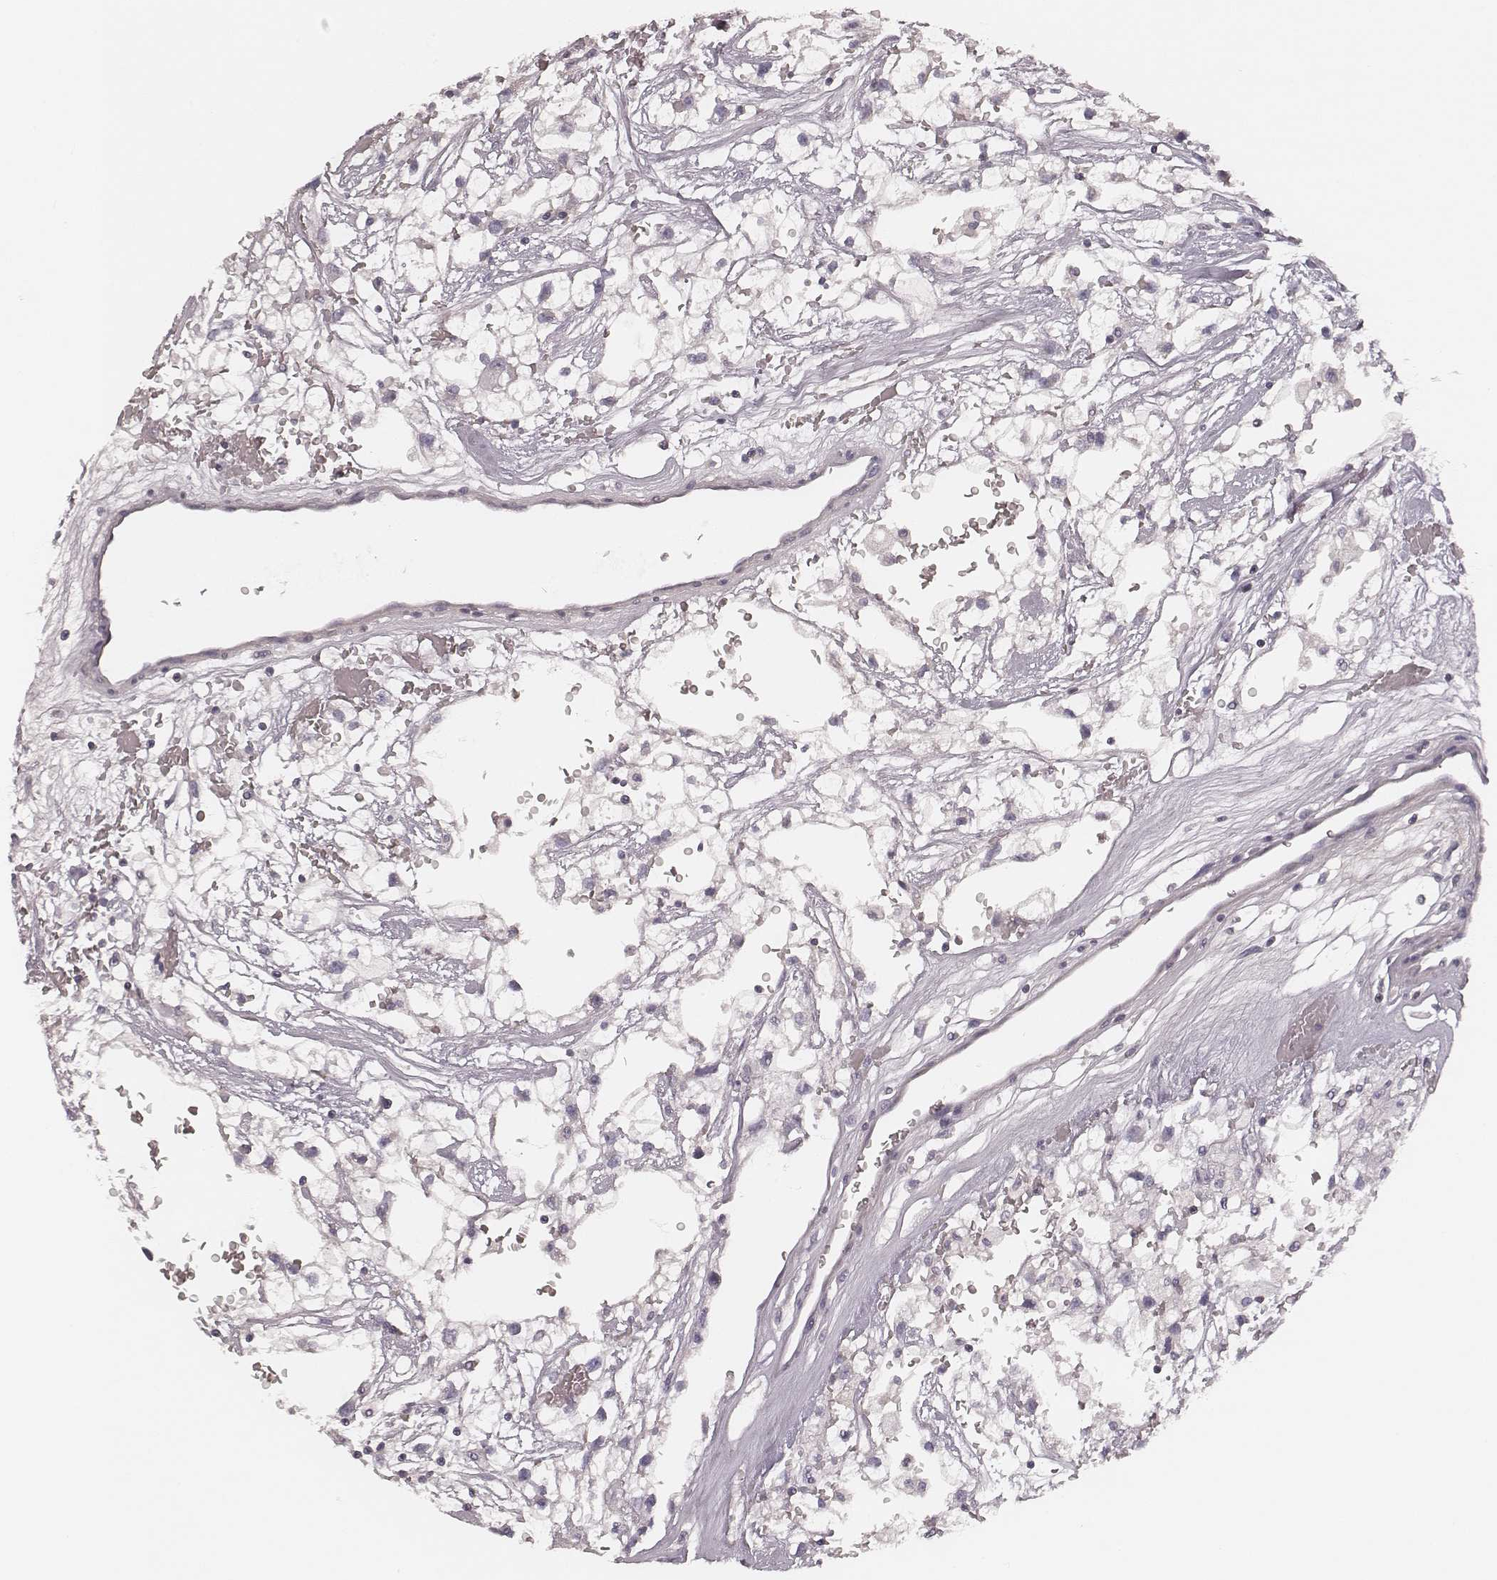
{"staining": {"intensity": "negative", "quantity": "none", "location": "none"}, "tissue": "renal cancer", "cell_type": "Tumor cells", "image_type": "cancer", "snomed": [{"axis": "morphology", "description": "Adenocarcinoma, NOS"}, {"axis": "topography", "description": "Kidney"}], "caption": "A histopathology image of renal cancer (adenocarcinoma) stained for a protein reveals no brown staining in tumor cells. The staining is performed using DAB brown chromogen with nuclei counter-stained in using hematoxylin.", "gene": "MSX1", "patient": {"sex": "male", "age": 59}}